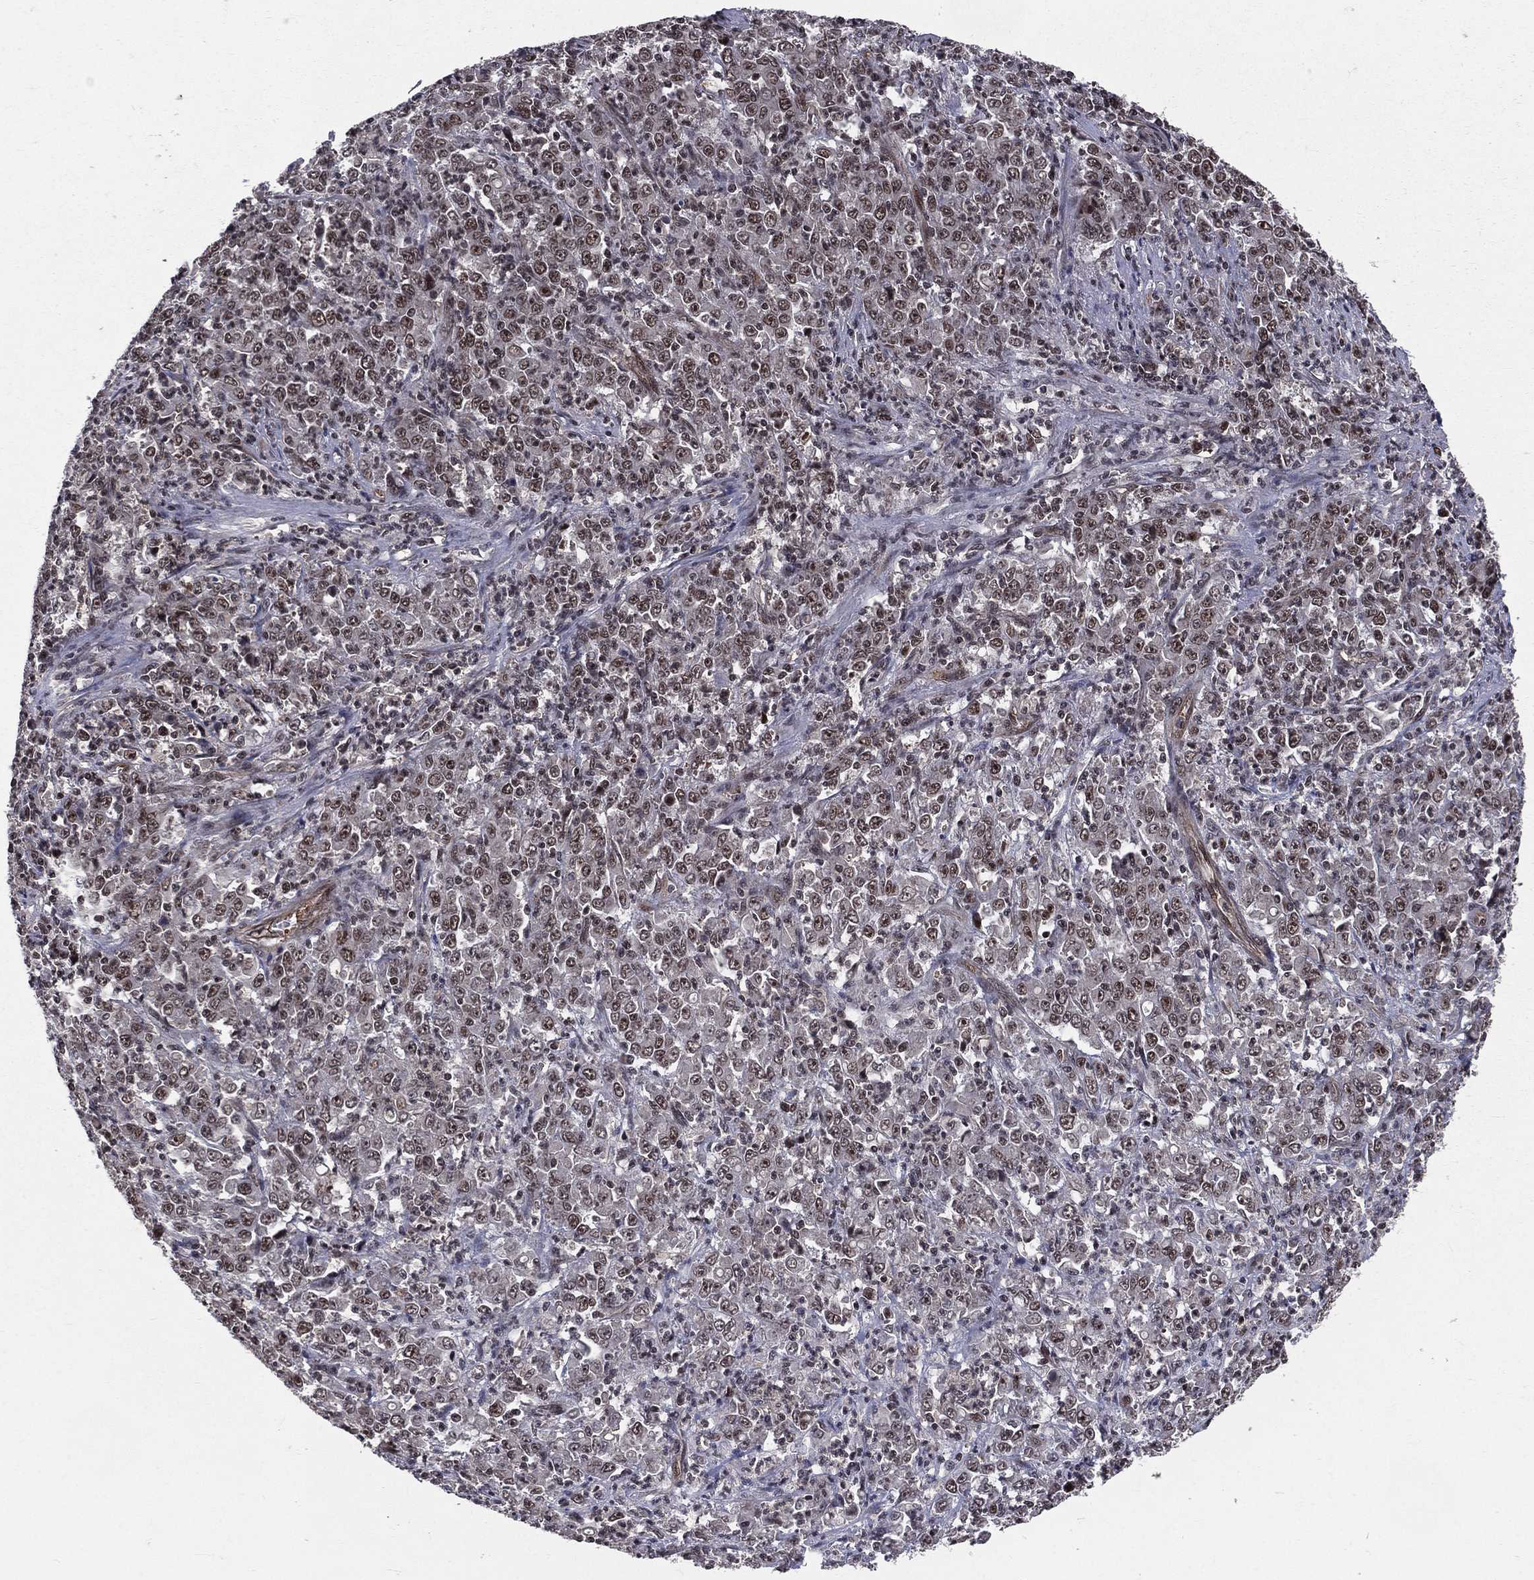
{"staining": {"intensity": "weak", "quantity": ">75%", "location": "nuclear"}, "tissue": "stomach cancer", "cell_type": "Tumor cells", "image_type": "cancer", "snomed": [{"axis": "morphology", "description": "Adenocarcinoma, NOS"}, {"axis": "topography", "description": "Stomach, lower"}], "caption": "Immunohistochemistry histopathology image of neoplastic tissue: human stomach adenocarcinoma stained using IHC shows low levels of weak protein expression localized specifically in the nuclear of tumor cells, appearing as a nuclear brown color.", "gene": "SMC3", "patient": {"sex": "female", "age": 71}}